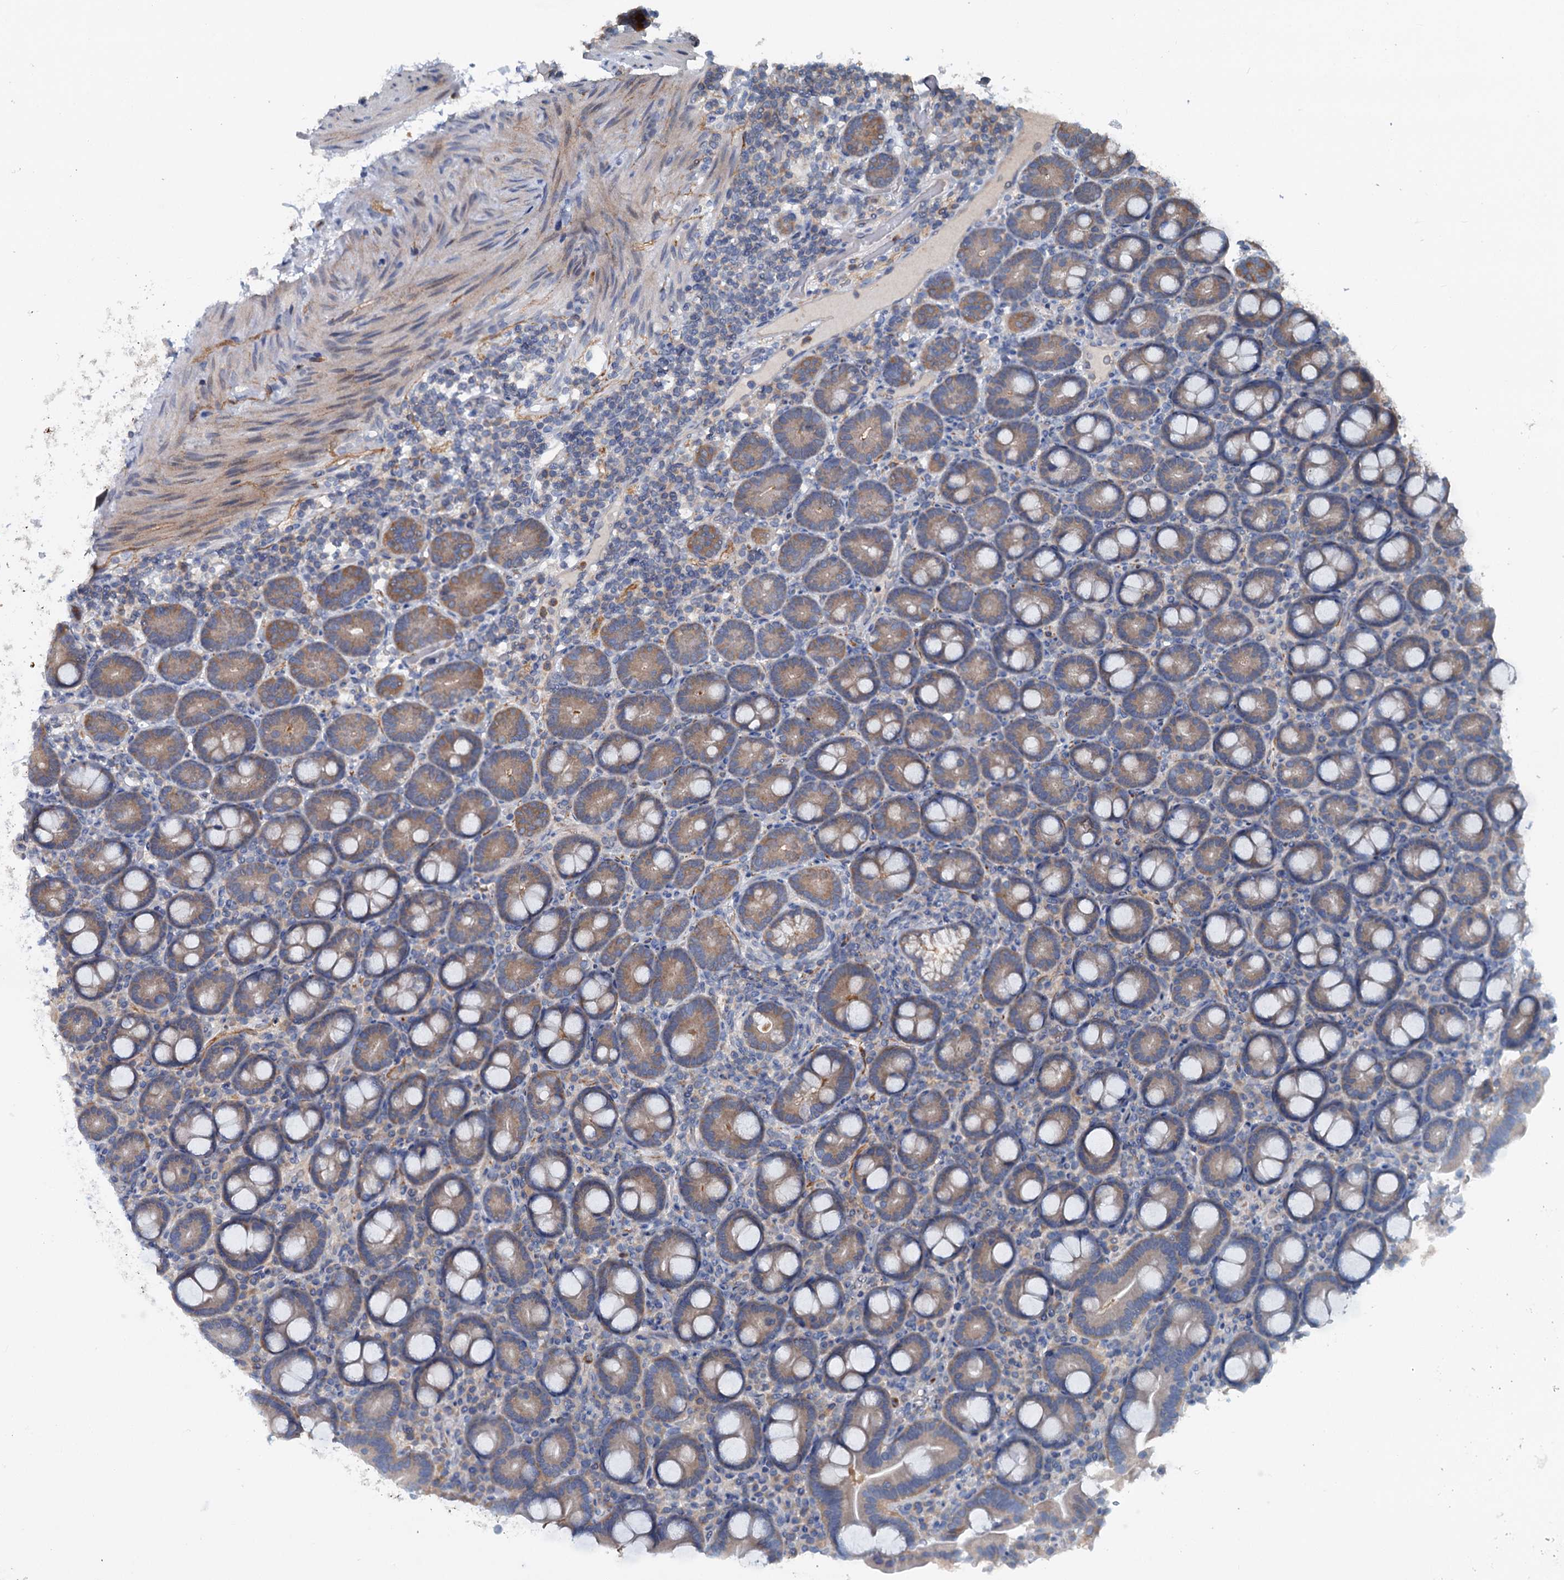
{"staining": {"intensity": "moderate", "quantity": "25%-75%", "location": "cytoplasmic/membranous"}, "tissue": "duodenum", "cell_type": "Glandular cells", "image_type": "normal", "snomed": [{"axis": "morphology", "description": "Normal tissue, NOS"}, {"axis": "topography", "description": "Duodenum"}], "caption": "Protein analysis of normal duodenum shows moderate cytoplasmic/membranous staining in approximately 25%-75% of glandular cells.", "gene": "N4BP2L2", "patient": {"sex": "male", "age": 55}}